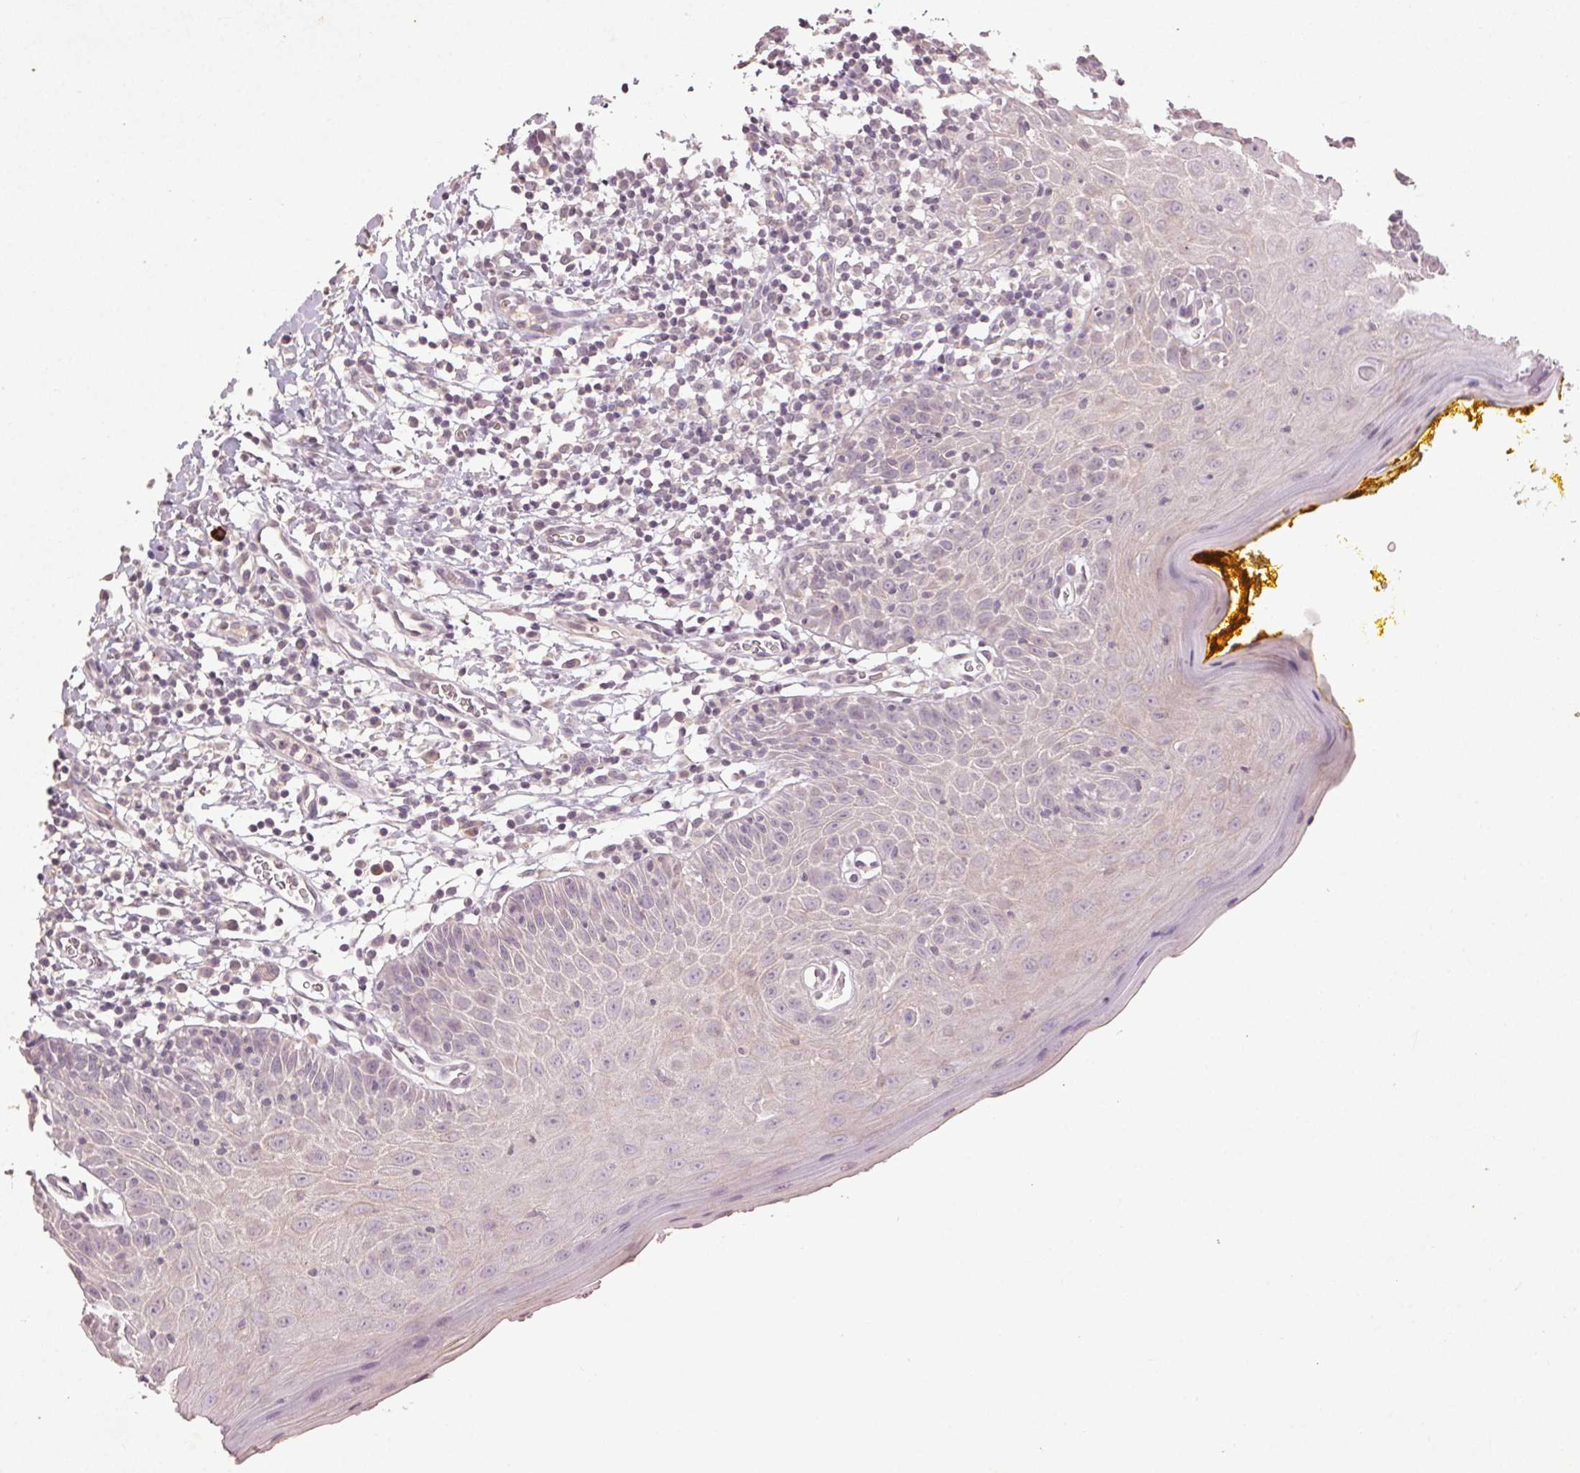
{"staining": {"intensity": "negative", "quantity": "none", "location": "none"}, "tissue": "oral mucosa", "cell_type": "Squamous epithelial cells", "image_type": "normal", "snomed": [{"axis": "morphology", "description": "Normal tissue, NOS"}, {"axis": "topography", "description": "Oral tissue"}, {"axis": "topography", "description": "Tounge, NOS"}], "caption": "DAB immunohistochemical staining of normal human oral mucosa reveals no significant positivity in squamous epithelial cells.", "gene": "ENSG00000255641", "patient": {"sex": "female", "age": 58}}